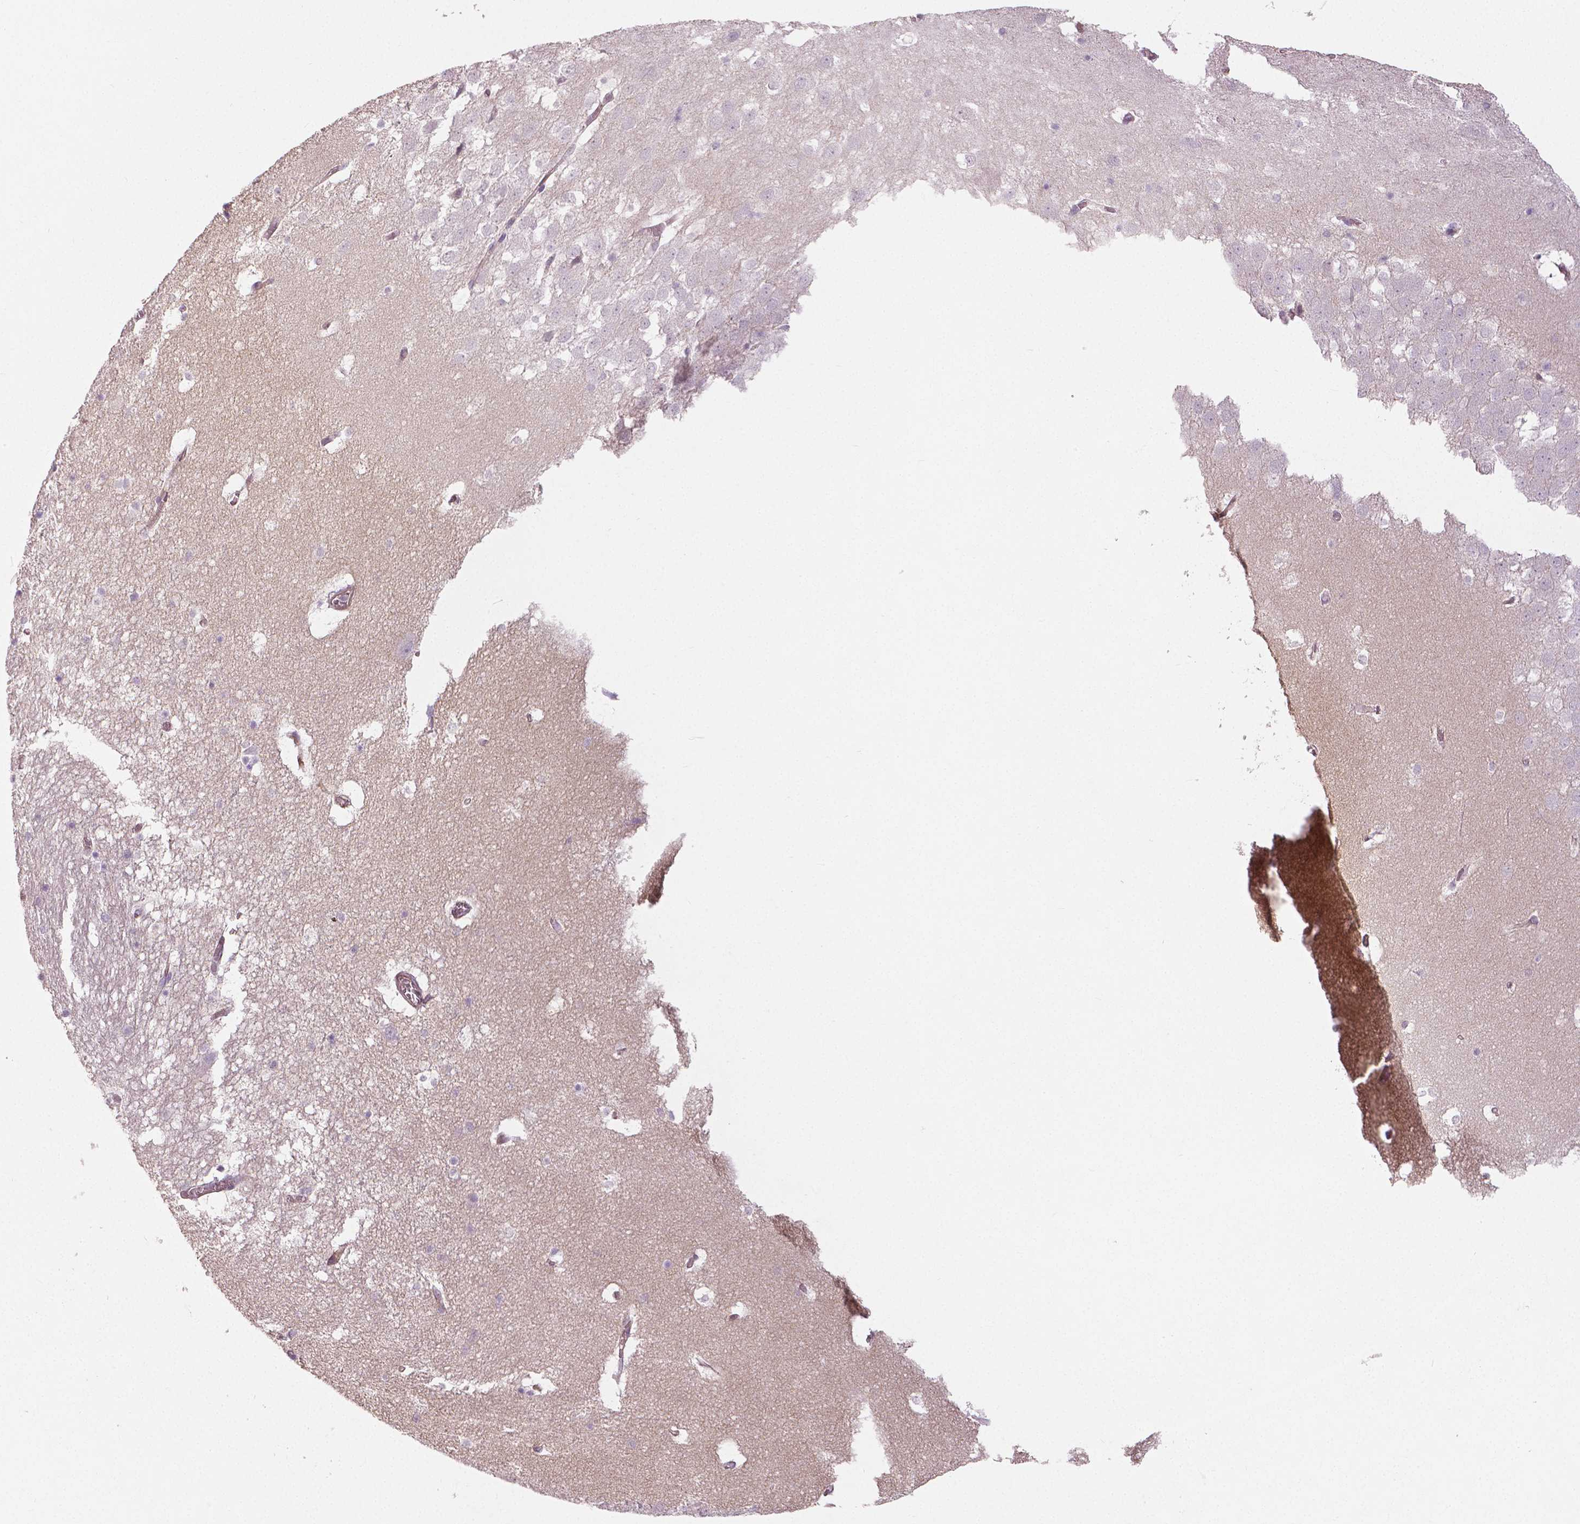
{"staining": {"intensity": "negative", "quantity": "none", "location": "none"}, "tissue": "hippocampus", "cell_type": "Glial cells", "image_type": "normal", "snomed": [{"axis": "morphology", "description": "Normal tissue, NOS"}, {"axis": "topography", "description": "Hippocampus"}], "caption": "This photomicrograph is of unremarkable hippocampus stained with immunohistochemistry to label a protein in brown with the nuclei are counter-stained blue. There is no positivity in glial cells.", "gene": "FLT1", "patient": {"sex": "male", "age": 45}}